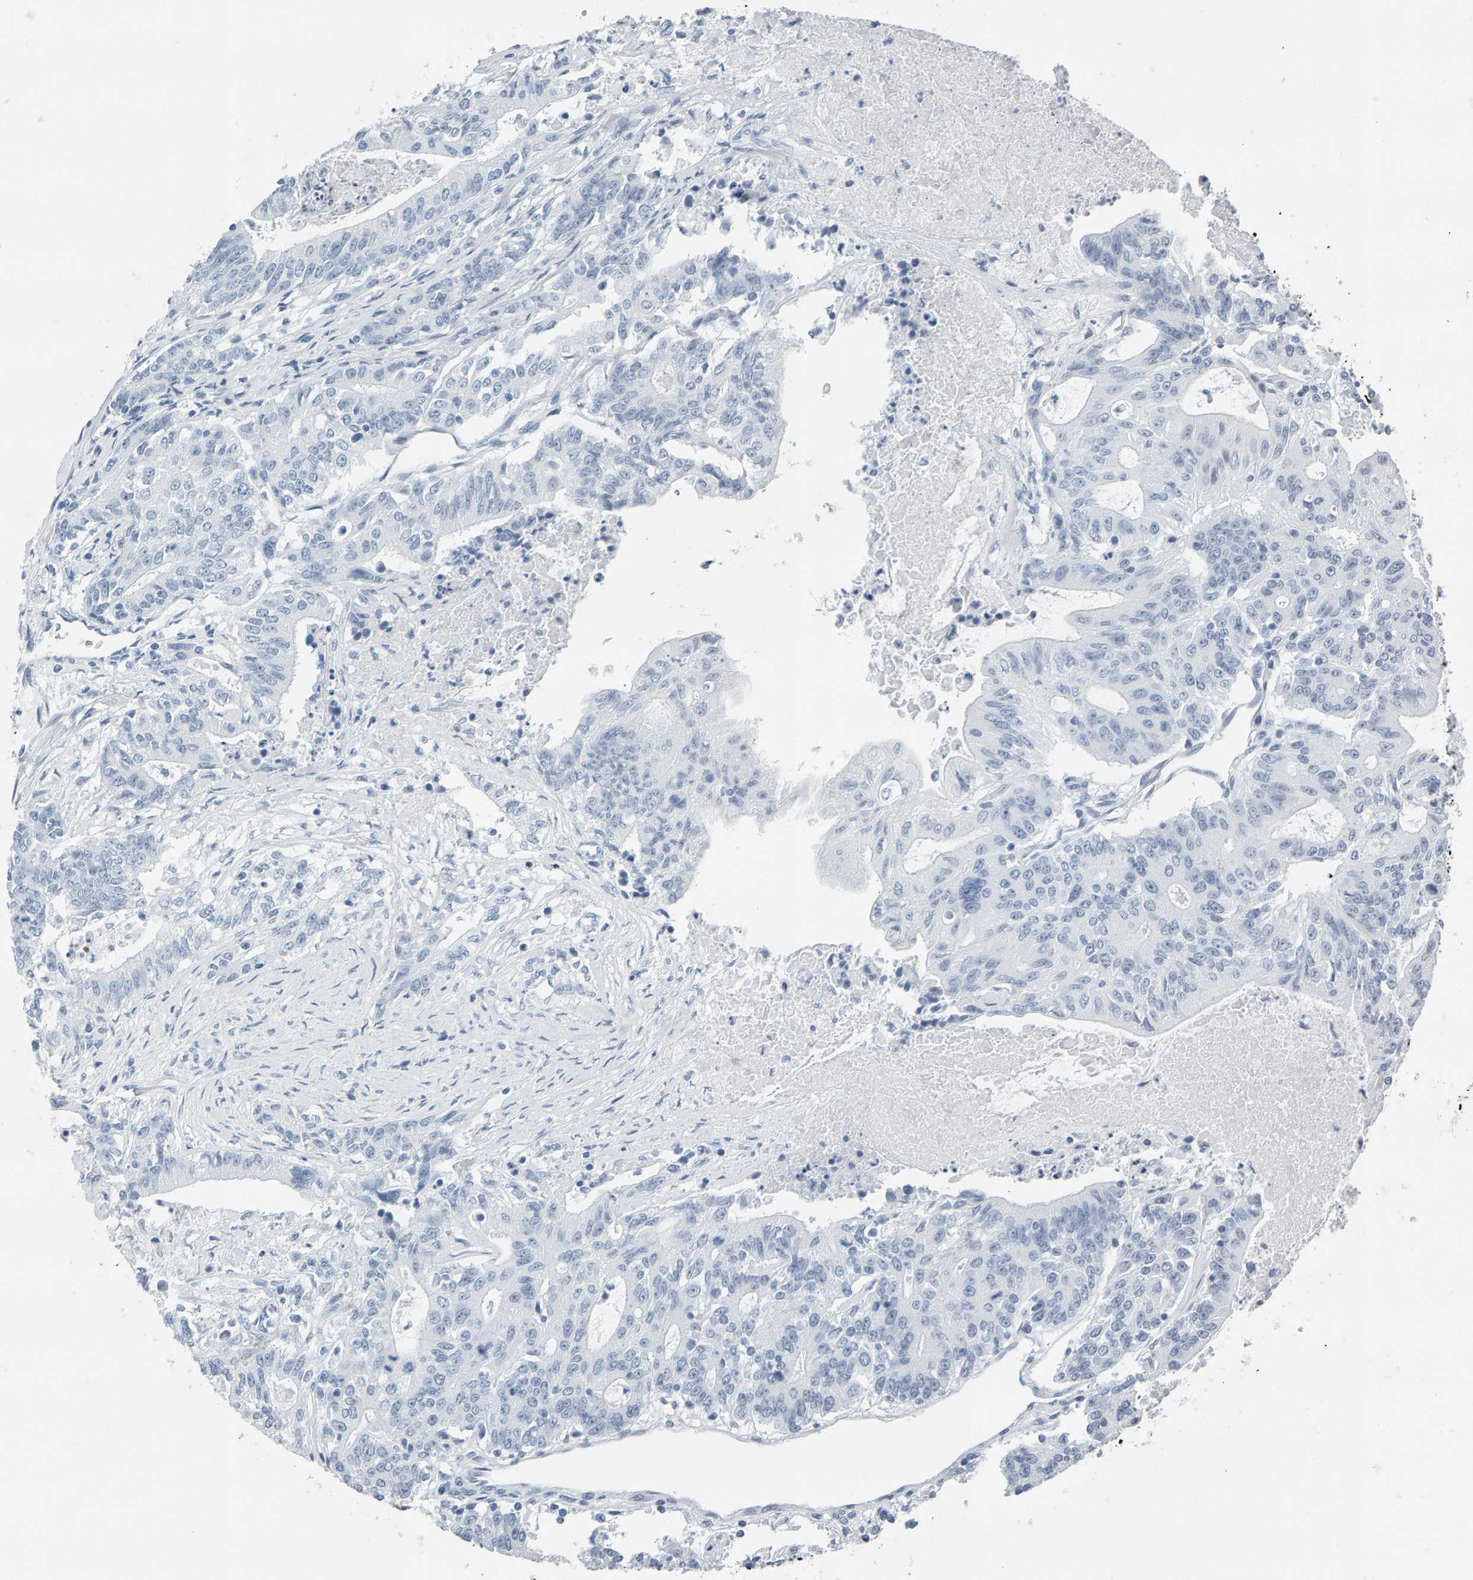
{"staining": {"intensity": "negative", "quantity": "none", "location": "none"}, "tissue": "colorectal cancer", "cell_type": "Tumor cells", "image_type": "cancer", "snomed": [{"axis": "morphology", "description": "Adenocarcinoma, NOS"}, {"axis": "topography", "description": "Colon"}], "caption": "An image of human colorectal cancer is negative for staining in tumor cells.", "gene": "SPACA3", "patient": {"sex": "female", "age": 77}}